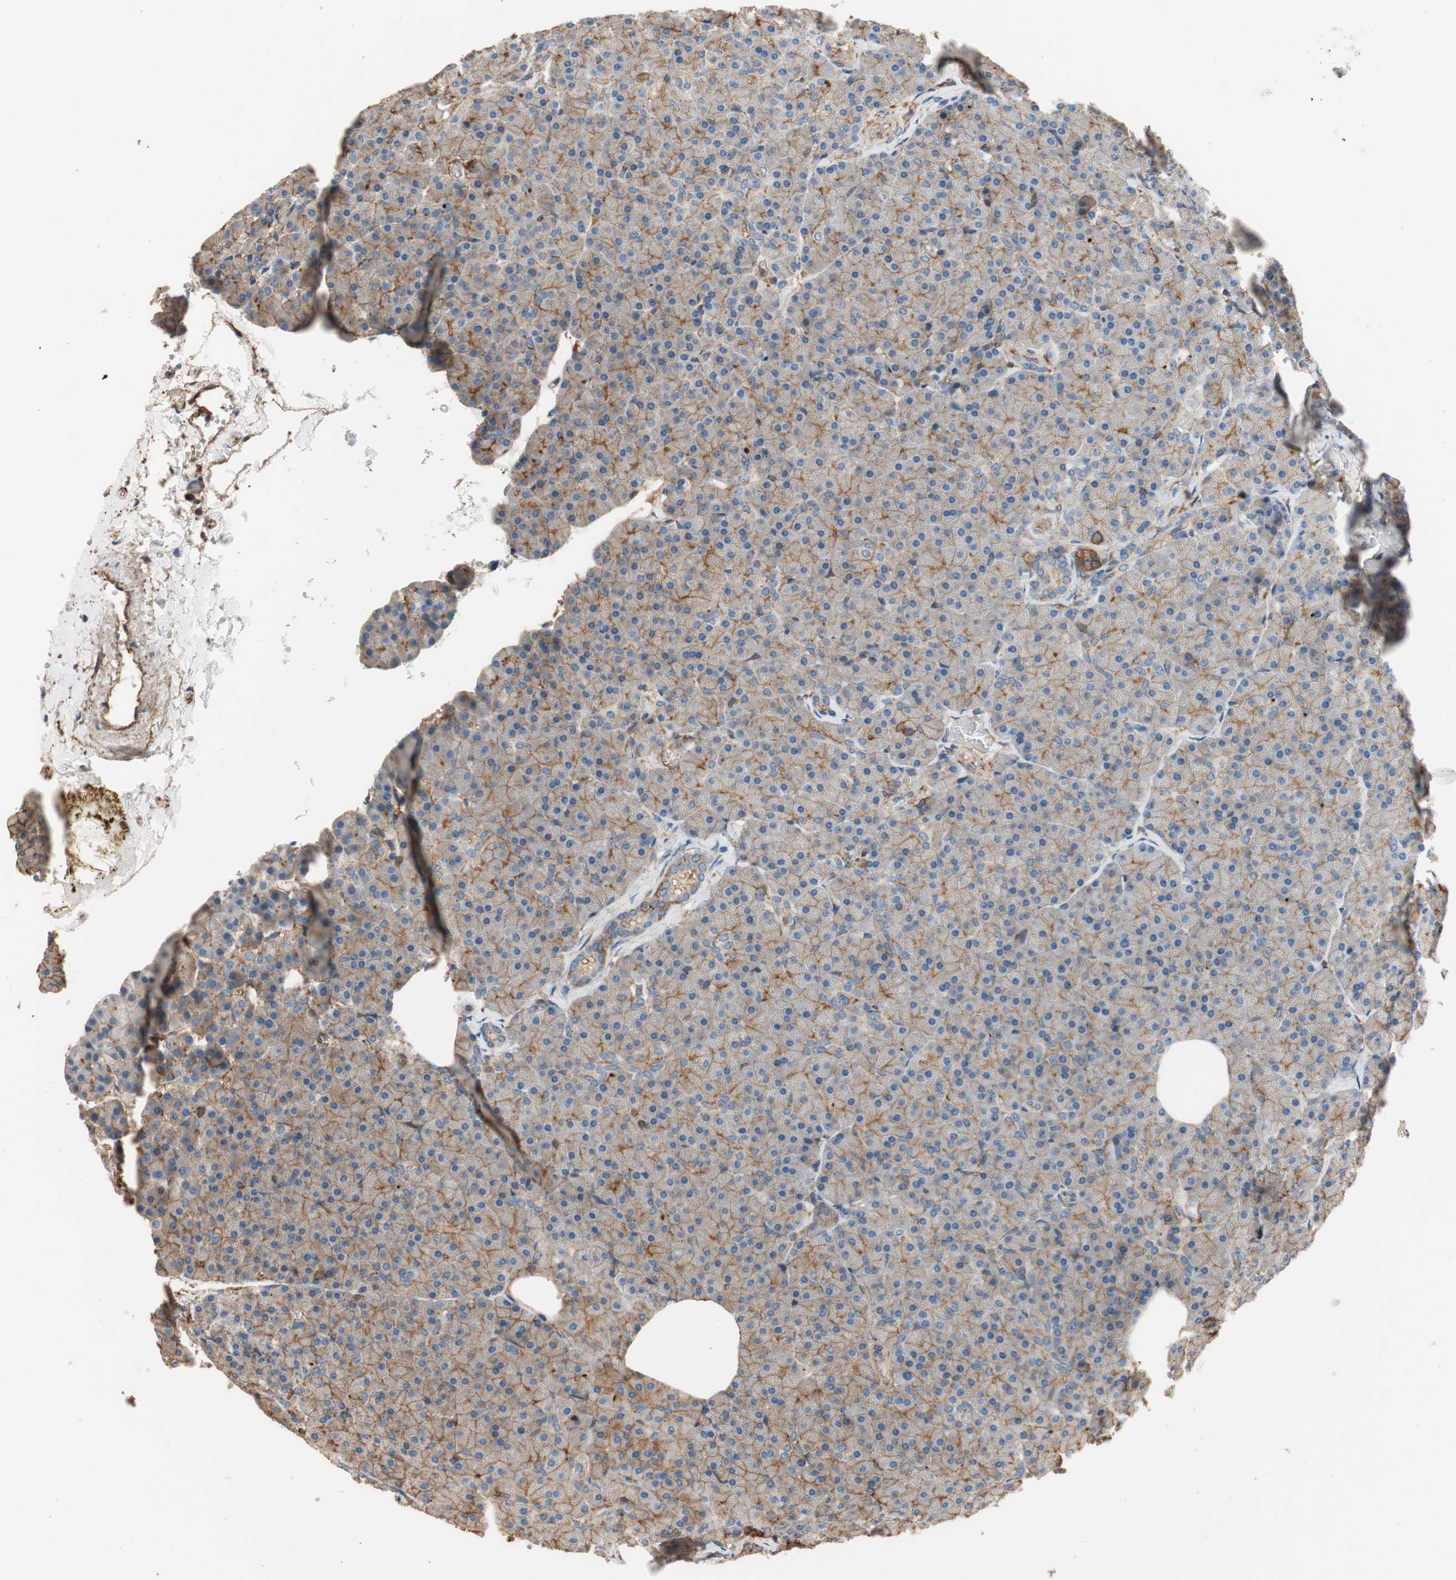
{"staining": {"intensity": "moderate", "quantity": ">75%", "location": "cytoplasmic/membranous"}, "tissue": "pancreas", "cell_type": "Exocrine glandular cells", "image_type": "normal", "snomed": [{"axis": "morphology", "description": "Normal tissue, NOS"}, {"axis": "topography", "description": "Pancreas"}], "caption": "Immunohistochemical staining of benign pancreas reveals medium levels of moderate cytoplasmic/membranous positivity in approximately >75% of exocrine glandular cells.", "gene": "IL1RL1", "patient": {"sex": "female", "age": 35}}